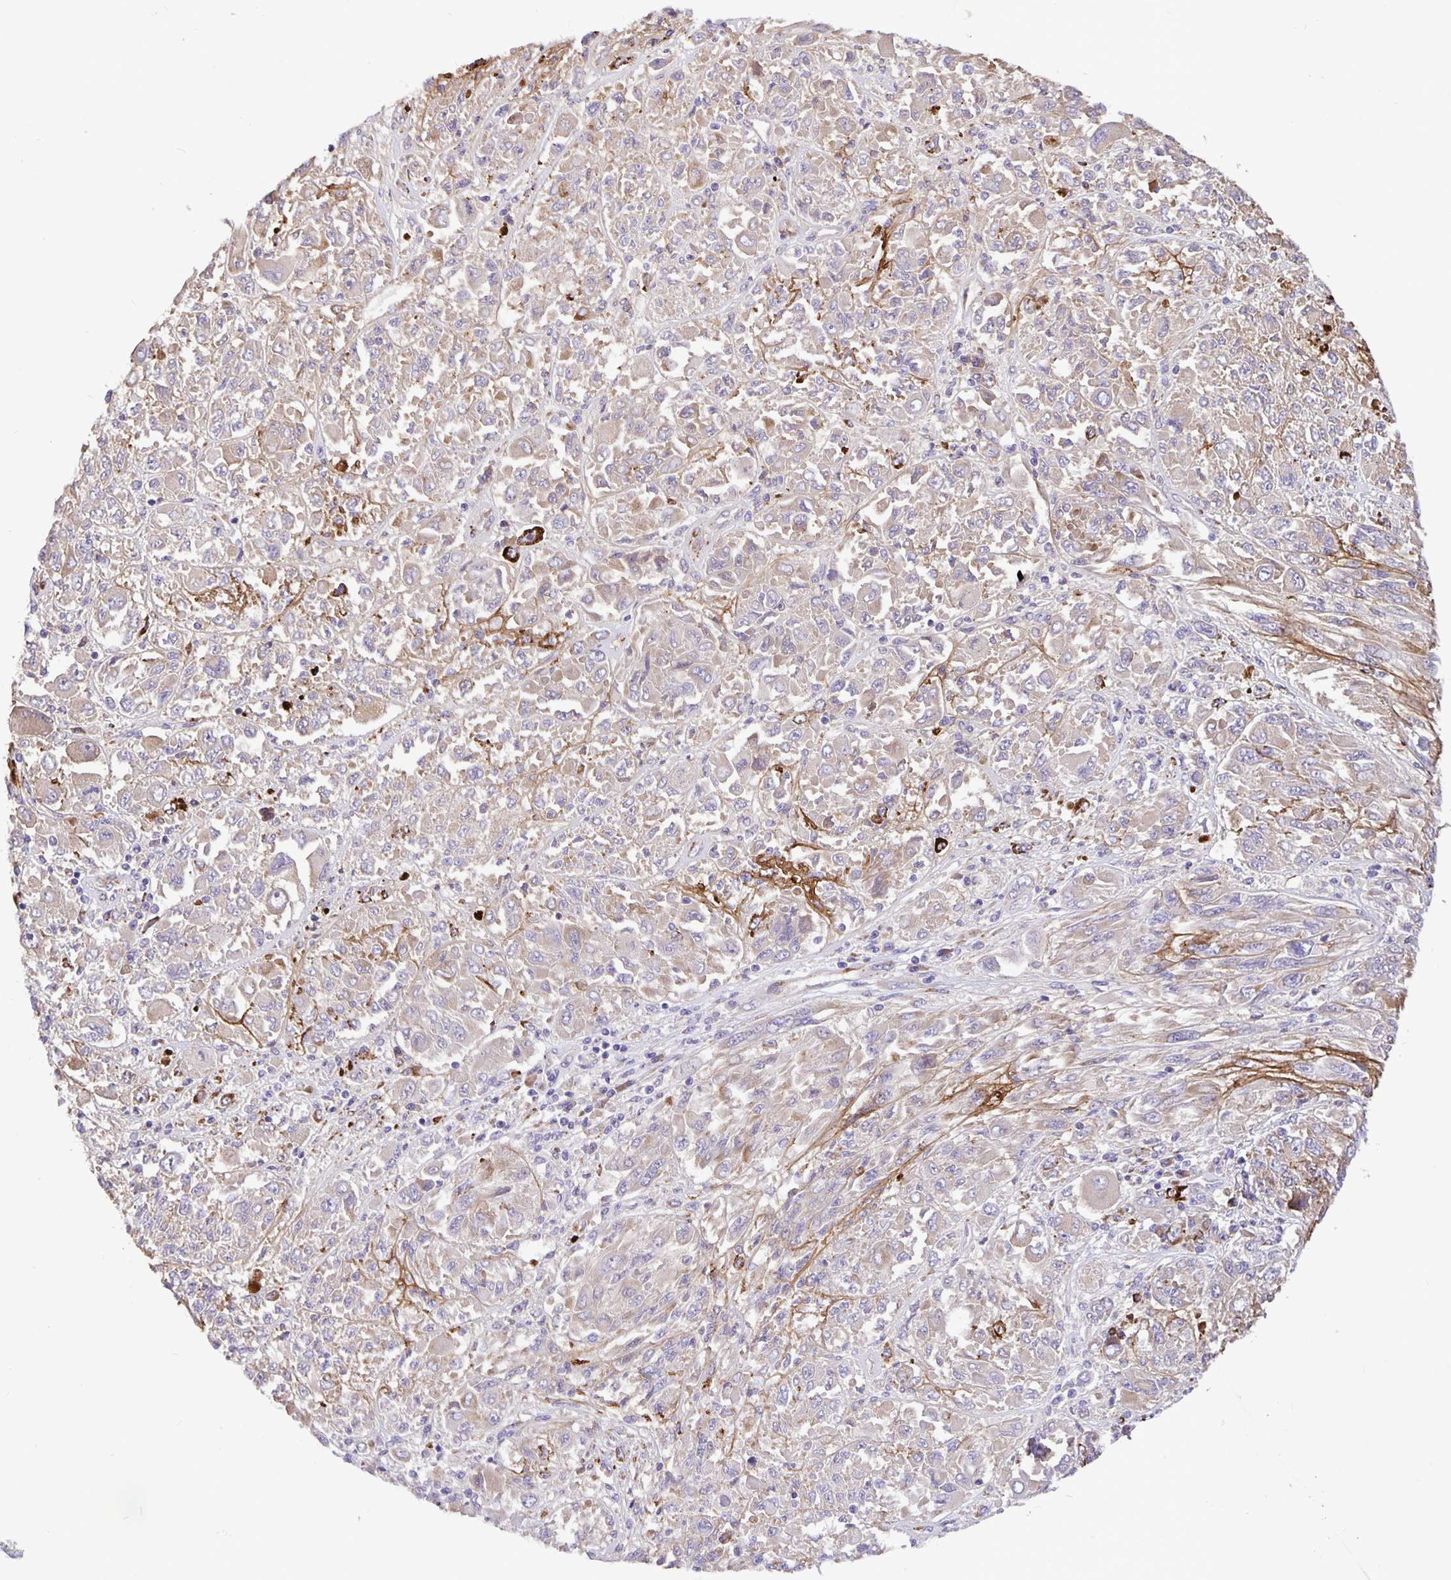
{"staining": {"intensity": "weak", "quantity": "25%-75%", "location": "cytoplasmic/membranous"}, "tissue": "melanoma", "cell_type": "Tumor cells", "image_type": "cancer", "snomed": [{"axis": "morphology", "description": "Malignant melanoma, NOS"}, {"axis": "topography", "description": "Skin"}], "caption": "Immunohistochemistry staining of melanoma, which shows low levels of weak cytoplasmic/membranous expression in approximately 25%-75% of tumor cells indicating weak cytoplasmic/membranous protein positivity. The staining was performed using DAB (brown) for protein detection and nuclei were counterstained in hematoxylin (blue).", "gene": "EML6", "patient": {"sex": "female", "age": 91}}